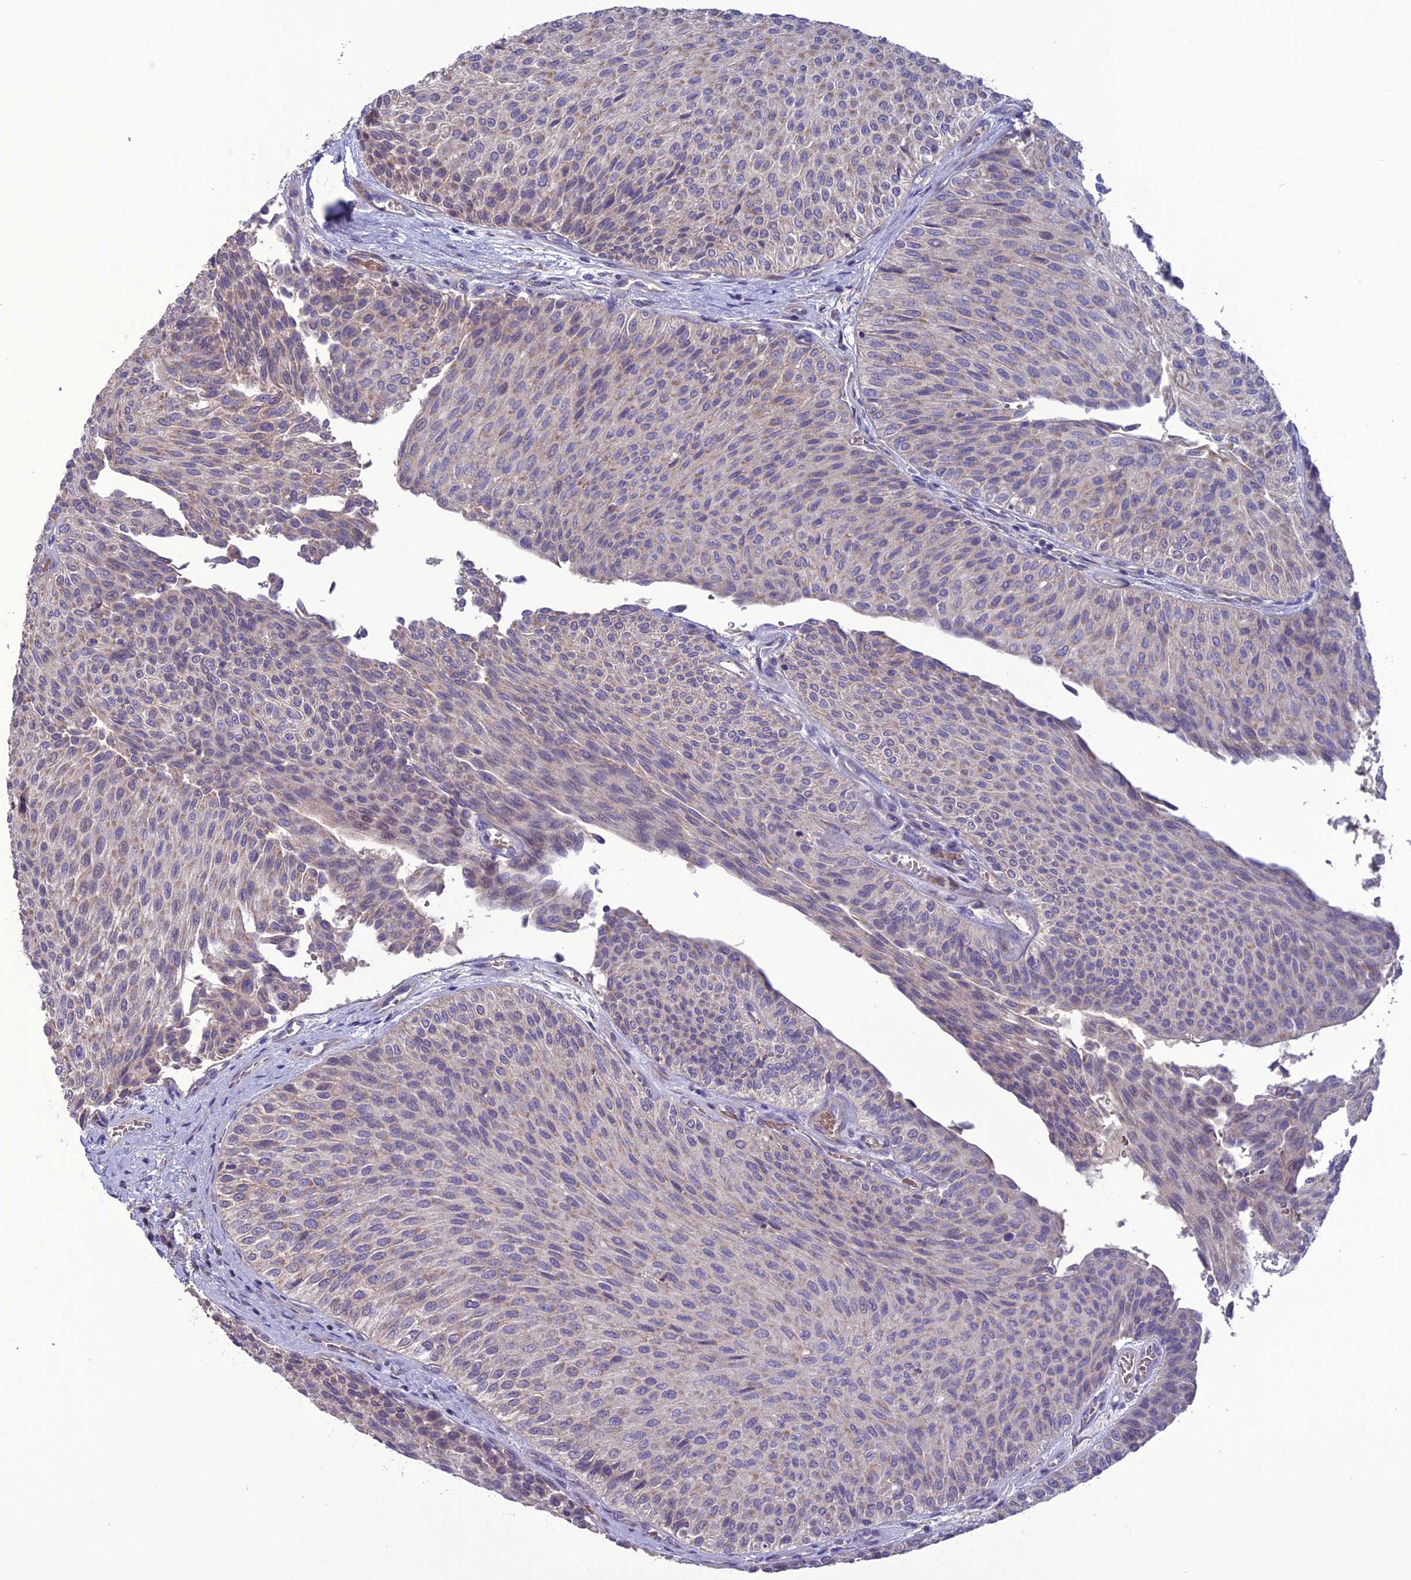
{"staining": {"intensity": "weak", "quantity": "25%-75%", "location": "cytoplasmic/membranous"}, "tissue": "urothelial cancer", "cell_type": "Tumor cells", "image_type": "cancer", "snomed": [{"axis": "morphology", "description": "Urothelial carcinoma, Low grade"}, {"axis": "topography", "description": "Urinary bladder"}], "caption": "Immunohistochemical staining of urothelial carcinoma (low-grade) exhibits low levels of weak cytoplasmic/membranous positivity in approximately 25%-75% of tumor cells.", "gene": "C2orf76", "patient": {"sex": "male", "age": 78}}